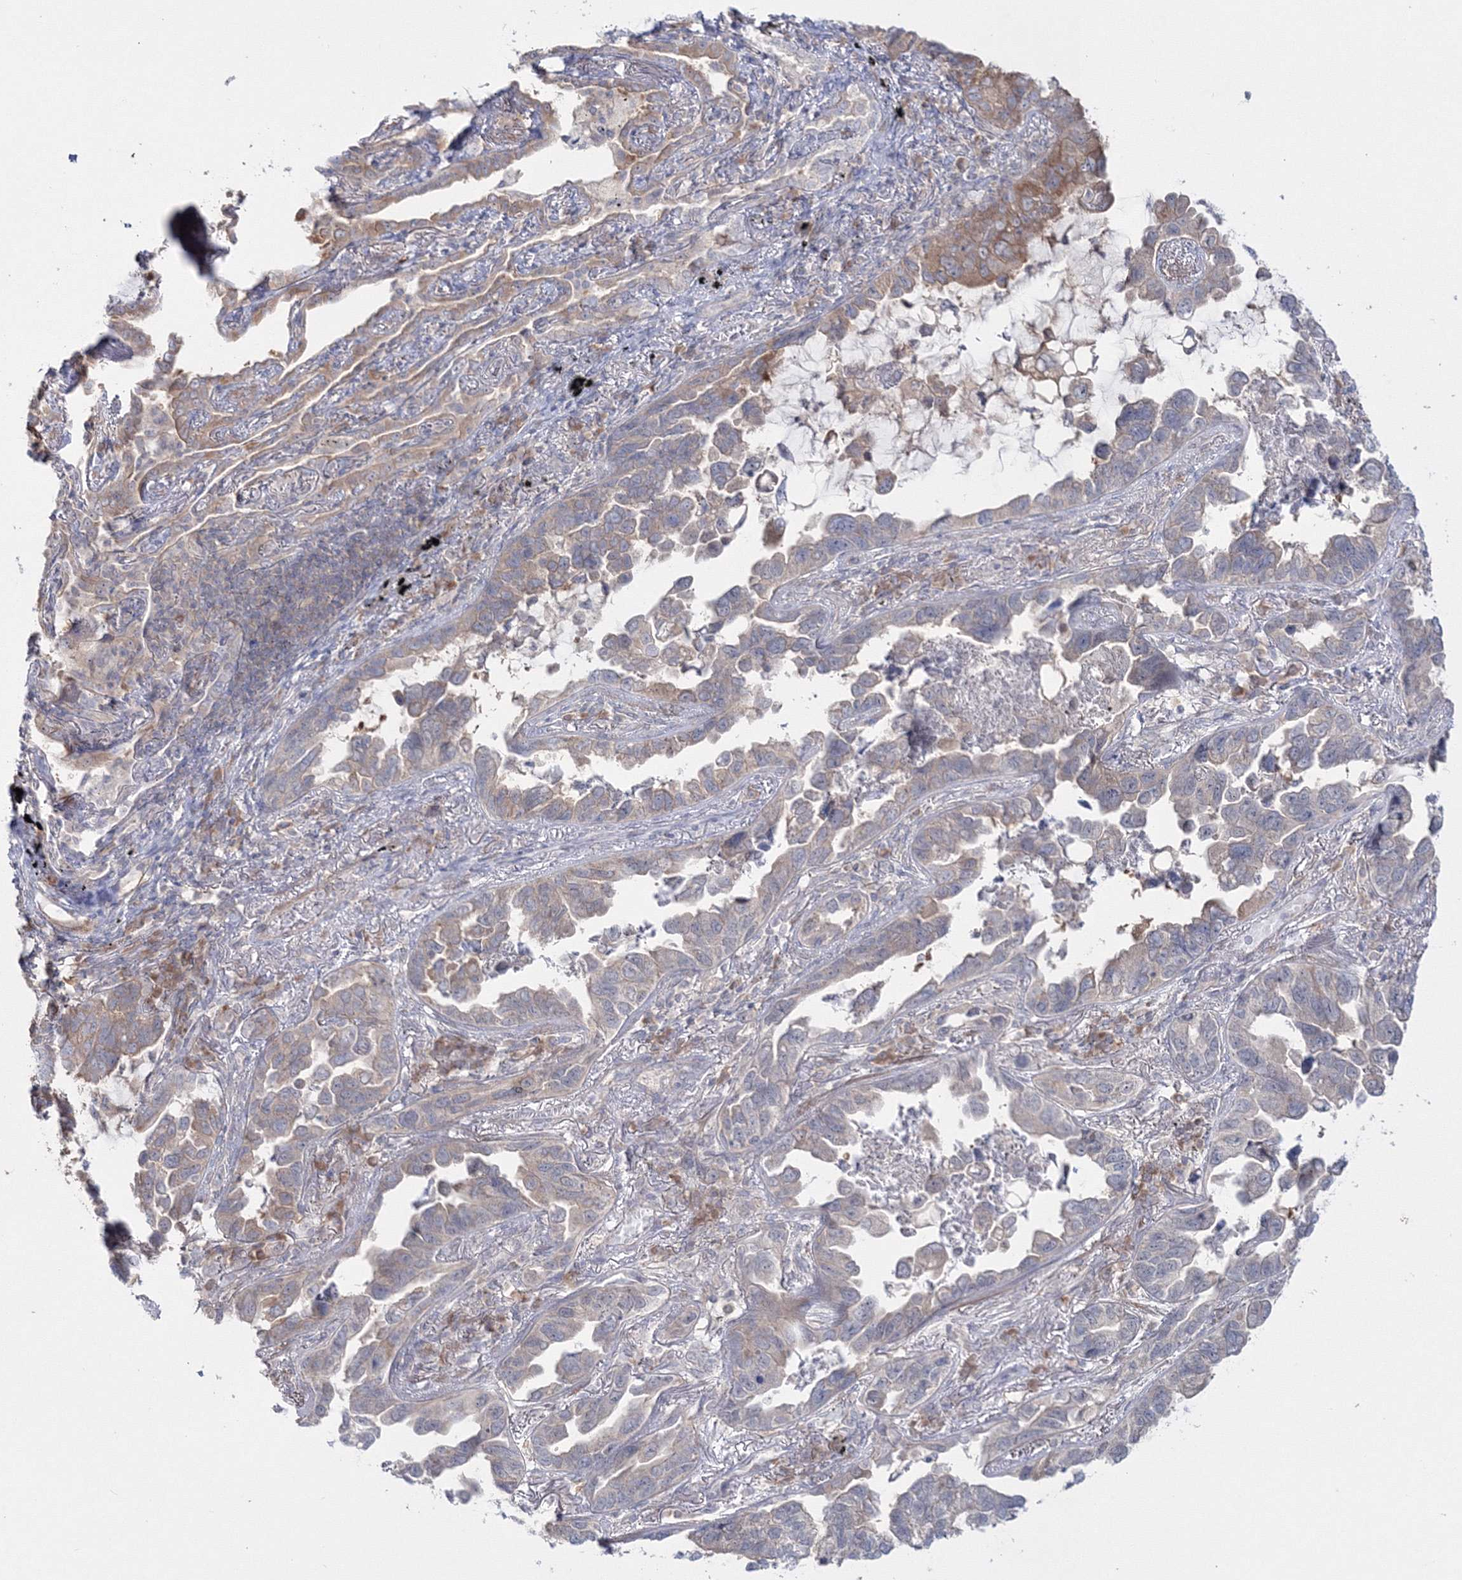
{"staining": {"intensity": "moderate", "quantity": "<25%", "location": "cytoplasmic/membranous"}, "tissue": "lung cancer", "cell_type": "Tumor cells", "image_type": "cancer", "snomed": [{"axis": "morphology", "description": "Adenocarcinoma, NOS"}, {"axis": "topography", "description": "Lung"}], "caption": "Lung adenocarcinoma stained with immunohistochemistry shows moderate cytoplasmic/membranous staining in approximately <25% of tumor cells.", "gene": "IPMK", "patient": {"sex": "male", "age": 67}}